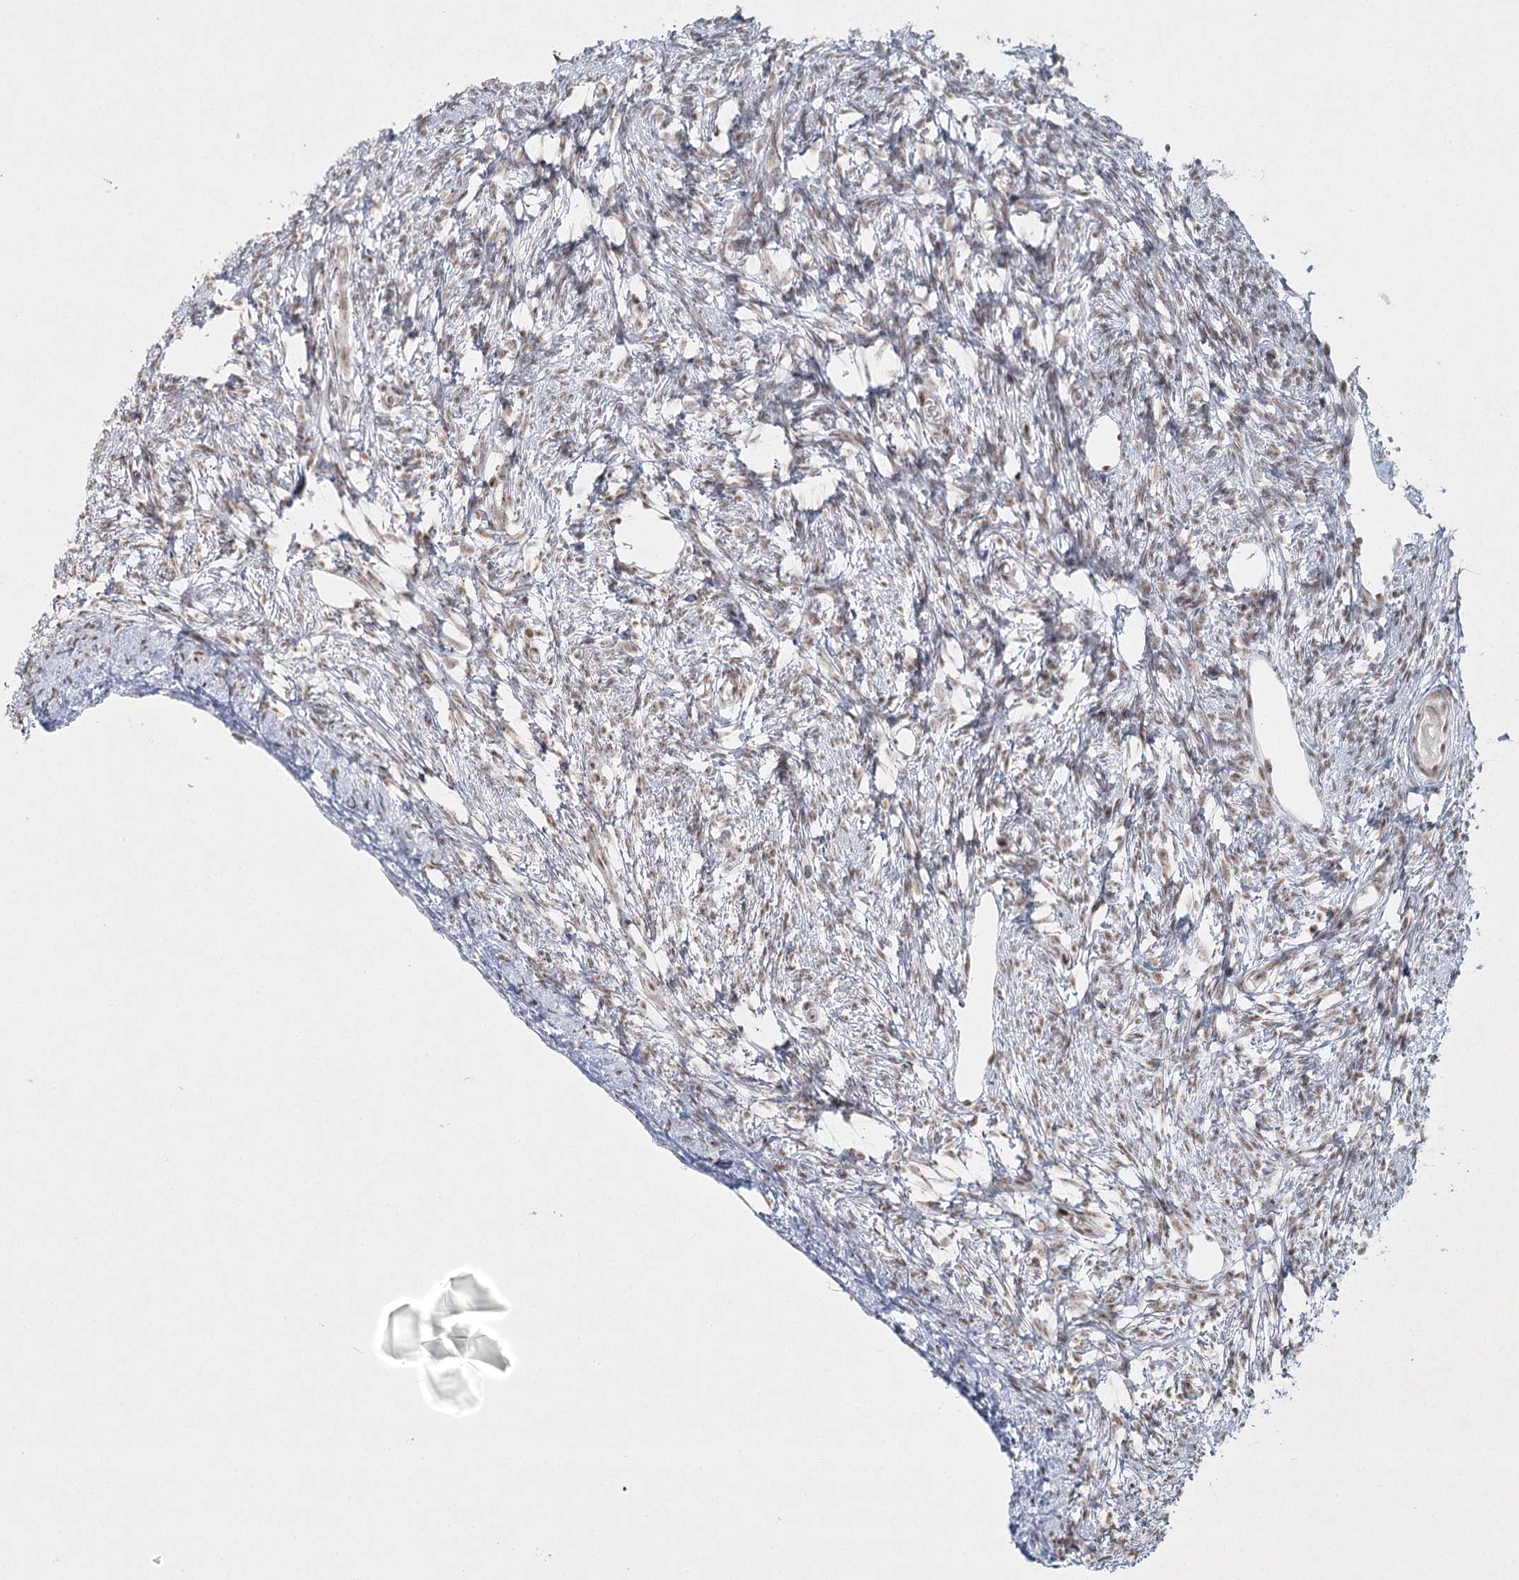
{"staining": {"intensity": "negative", "quantity": "none", "location": "none"}, "tissue": "ovary", "cell_type": "Ovarian stroma cells", "image_type": "normal", "snomed": [{"axis": "morphology", "description": "Normal tissue, NOS"}, {"axis": "topography", "description": "Ovary"}], "caption": "Normal ovary was stained to show a protein in brown. There is no significant positivity in ovarian stroma cells.", "gene": "U2SURP", "patient": {"sex": "female", "age": 33}}